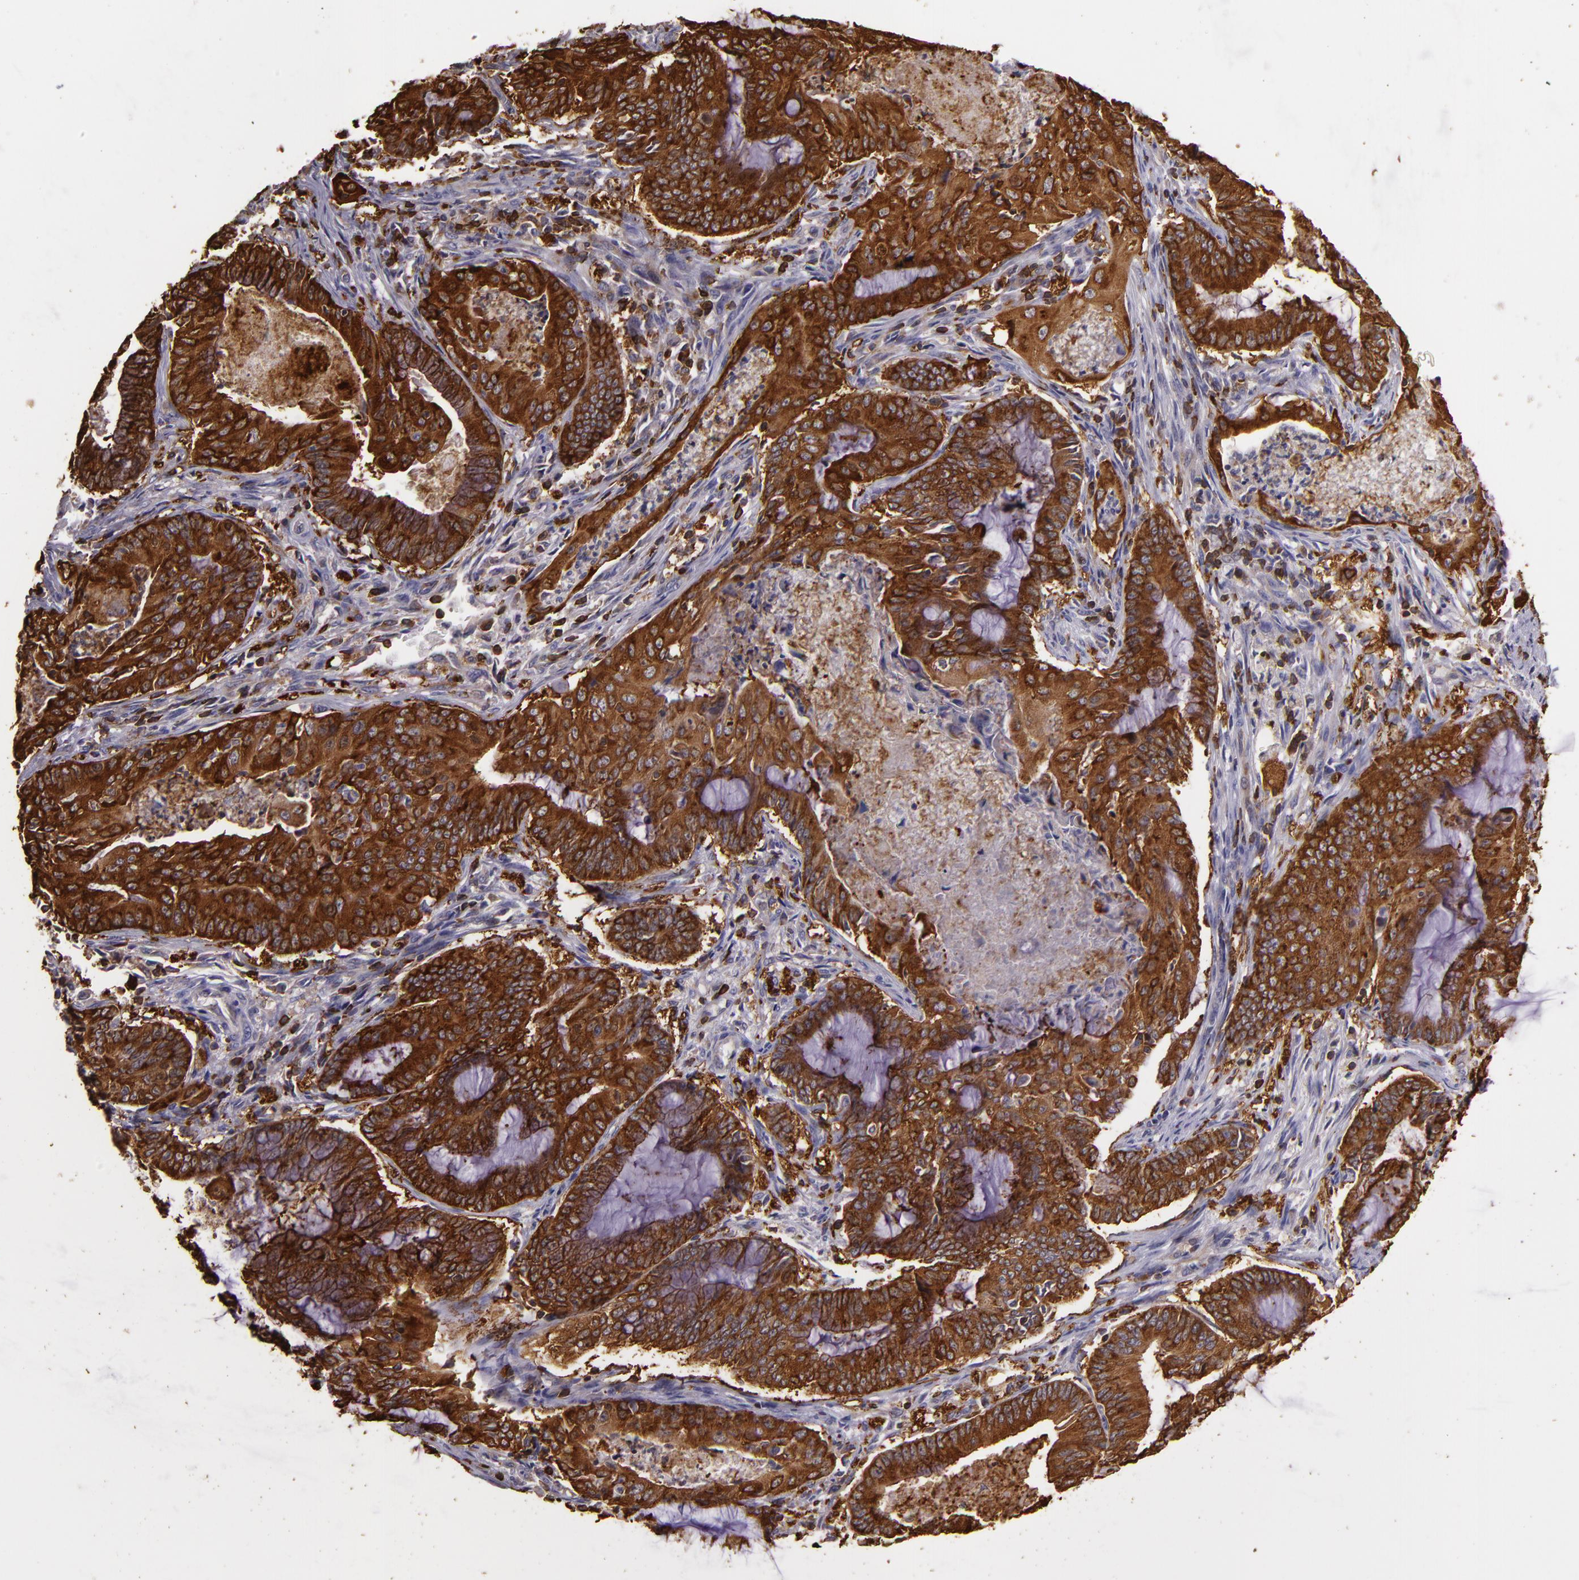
{"staining": {"intensity": "strong", "quantity": ">75%", "location": "cytoplasmic/membranous"}, "tissue": "endometrial cancer", "cell_type": "Tumor cells", "image_type": "cancer", "snomed": [{"axis": "morphology", "description": "Adenocarcinoma, NOS"}, {"axis": "topography", "description": "Endometrium"}], "caption": "Endometrial cancer (adenocarcinoma) tissue shows strong cytoplasmic/membranous staining in about >75% of tumor cells", "gene": "SLC9A3R1", "patient": {"sex": "female", "age": 63}}